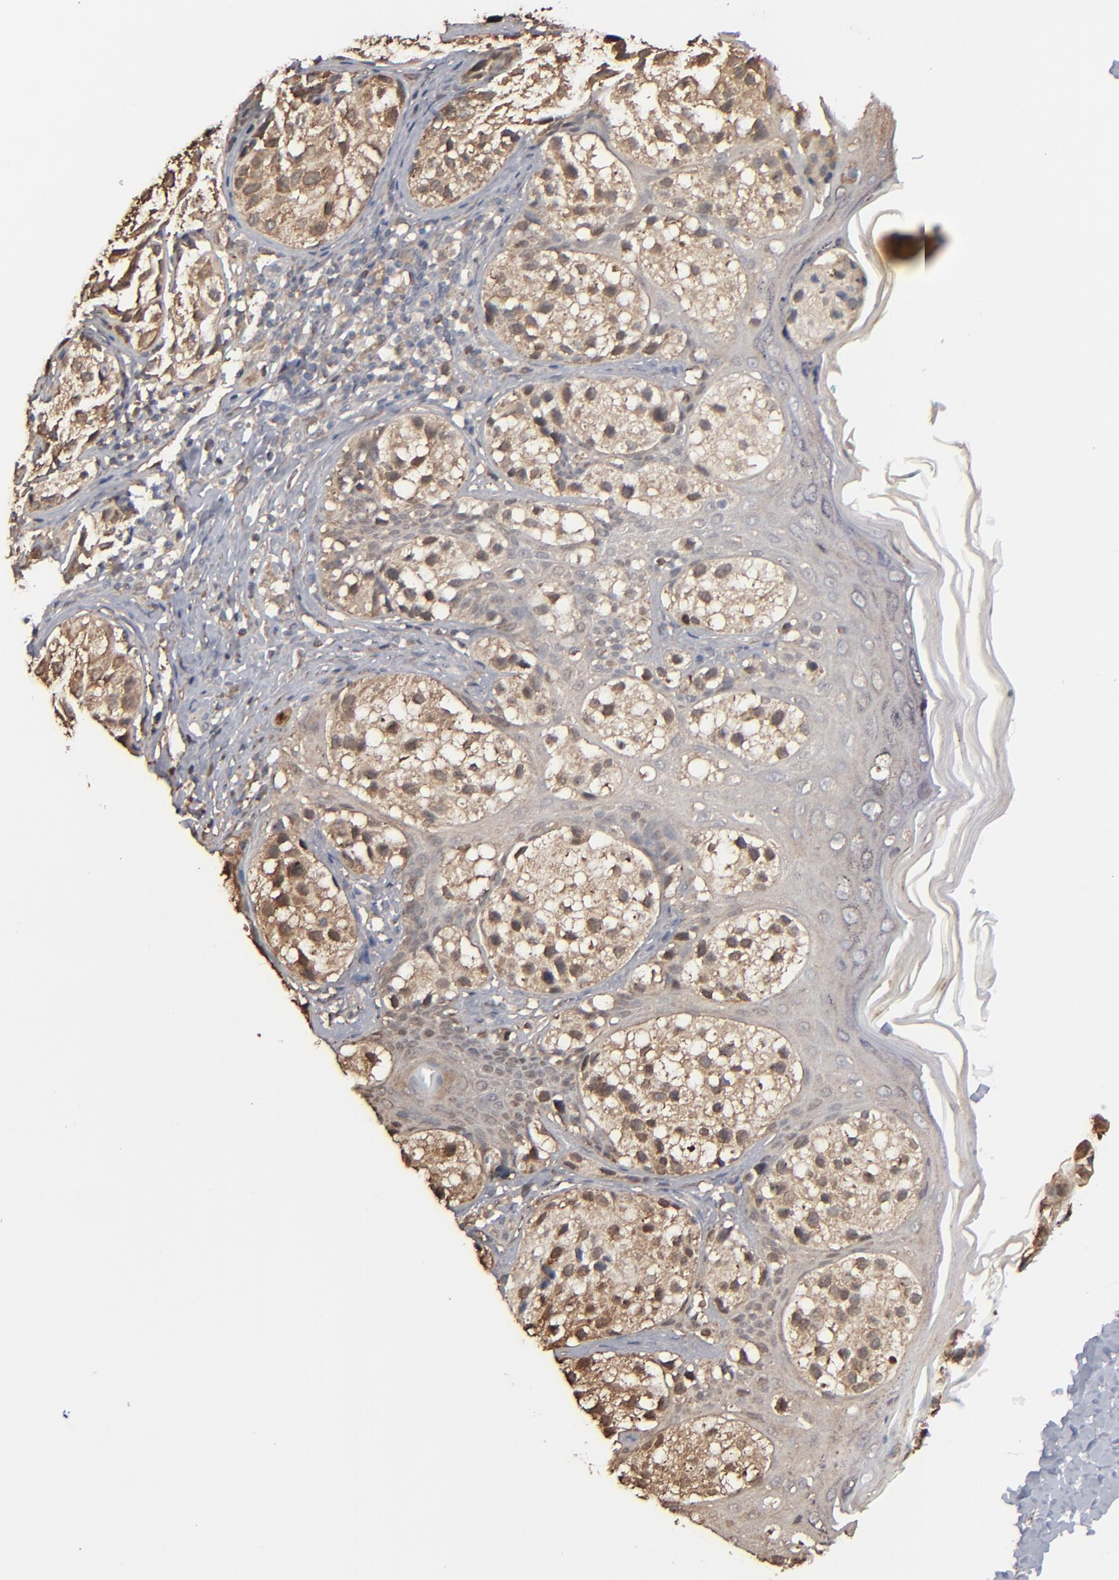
{"staining": {"intensity": "moderate", "quantity": ">75%", "location": "cytoplasmic/membranous"}, "tissue": "melanoma", "cell_type": "Tumor cells", "image_type": "cancer", "snomed": [{"axis": "morphology", "description": "Malignant melanoma, NOS"}, {"axis": "topography", "description": "Skin"}], "caption": "This image exhibits immunohistochemistry (IHC) staining of human malignant melanoma, with medium moderate cytoplasmic/membranous positivity in about >75% of tumor cells.", "gene": "NME1-NME2", "patient": {"sex": "male", "age": 23}}